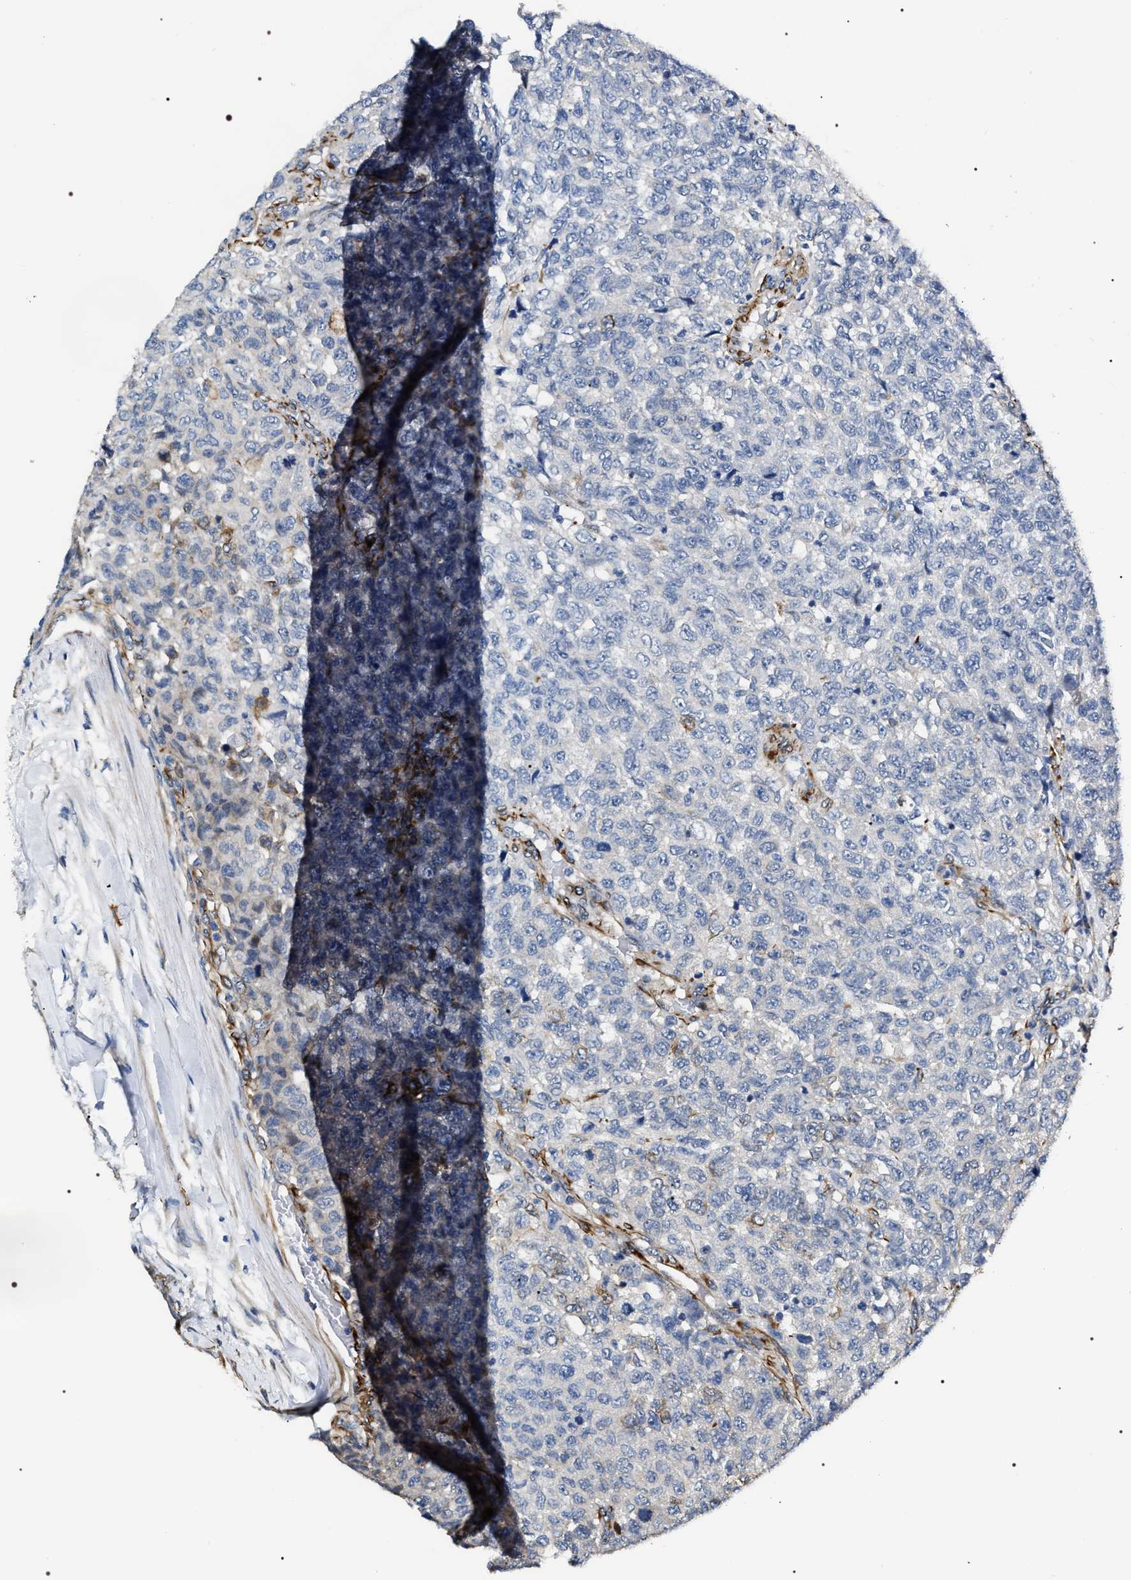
{"staining": {"intensity": "negative", "quantity": "none", "location": "none"}, "tissue": "testis cancer", "cell_type": "Tumor cells", "image_type": "cancer", "snomed": [{"axis": "morphology", "description": "Seminoma, NOS"}, {"axis": "topography", "description": "Testis"}], "caption": "There is no significant expression in tumor cells of seminoma (testis).", "gene": "PKD1L1", "patient": {"sex": "male", "age": 59}}